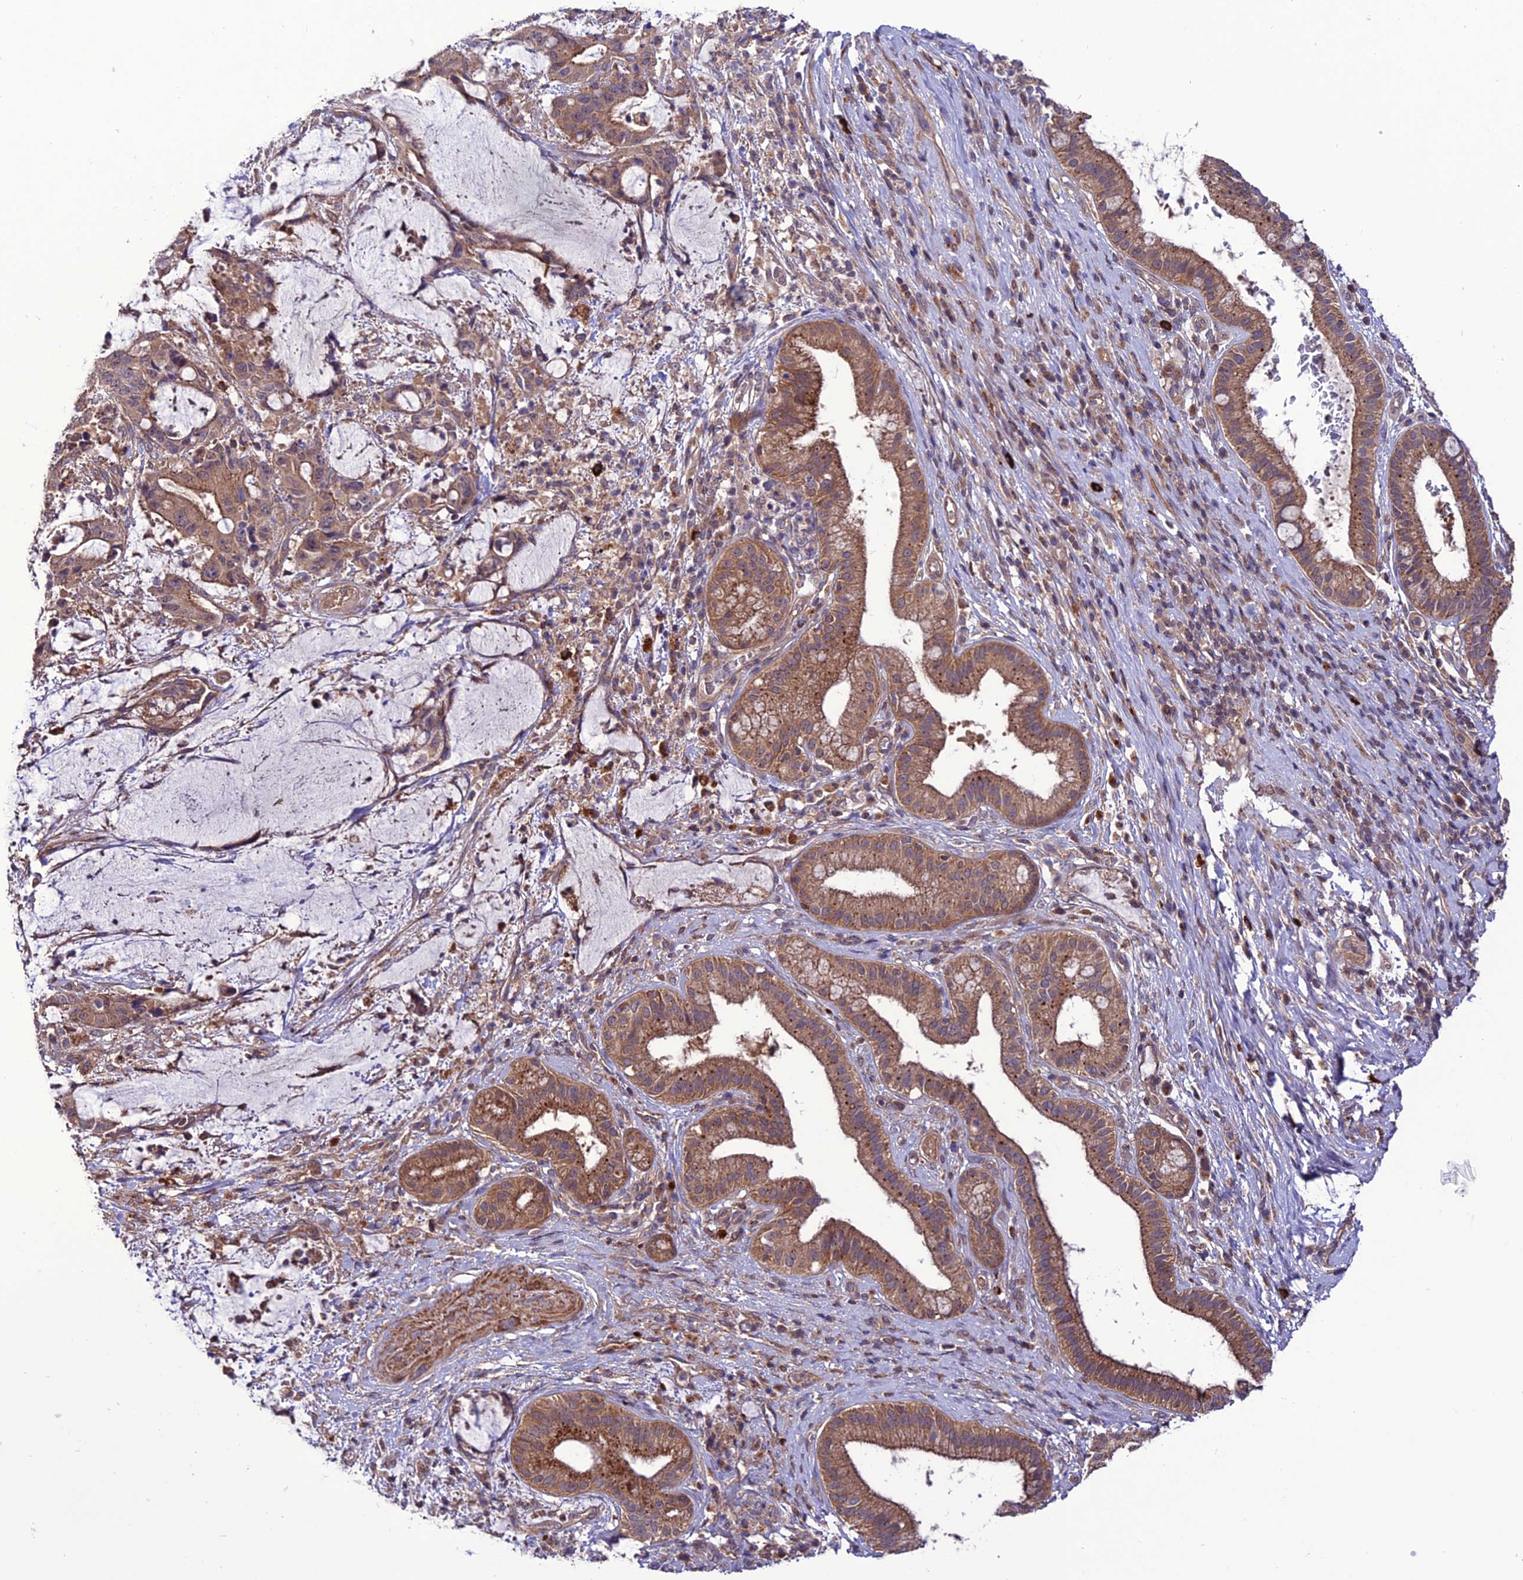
{"staining": {"intensity": "moderate", "quantity": ">75%", "location": "cytoplasmic/membranous"}, "tissue": "liver cancer", "cell_type": "Tumor cells", "image_type": "cancer", "snomed": [{"axis": "morphology", "description": "Normal tissue, NOS"}, {"axis": "morphology", "description": "Cholangiocarcinoma"}, {"axis": "topography", "description": "Liver"}, {"axis": "topography", "description": "Peripheral nerve tissue"}], "caption": "This micrograph reveals liver cancer (cholangiocarcinoma) stained with immunohistochemistry to label a protein in brown. The cytoplasmic/membranous of tumor cells show moderate positivity for the protein. Nuclei are counter-stained blue.", "gene": "PPIL3", "patient": {"sex": "female", "age": 73}}